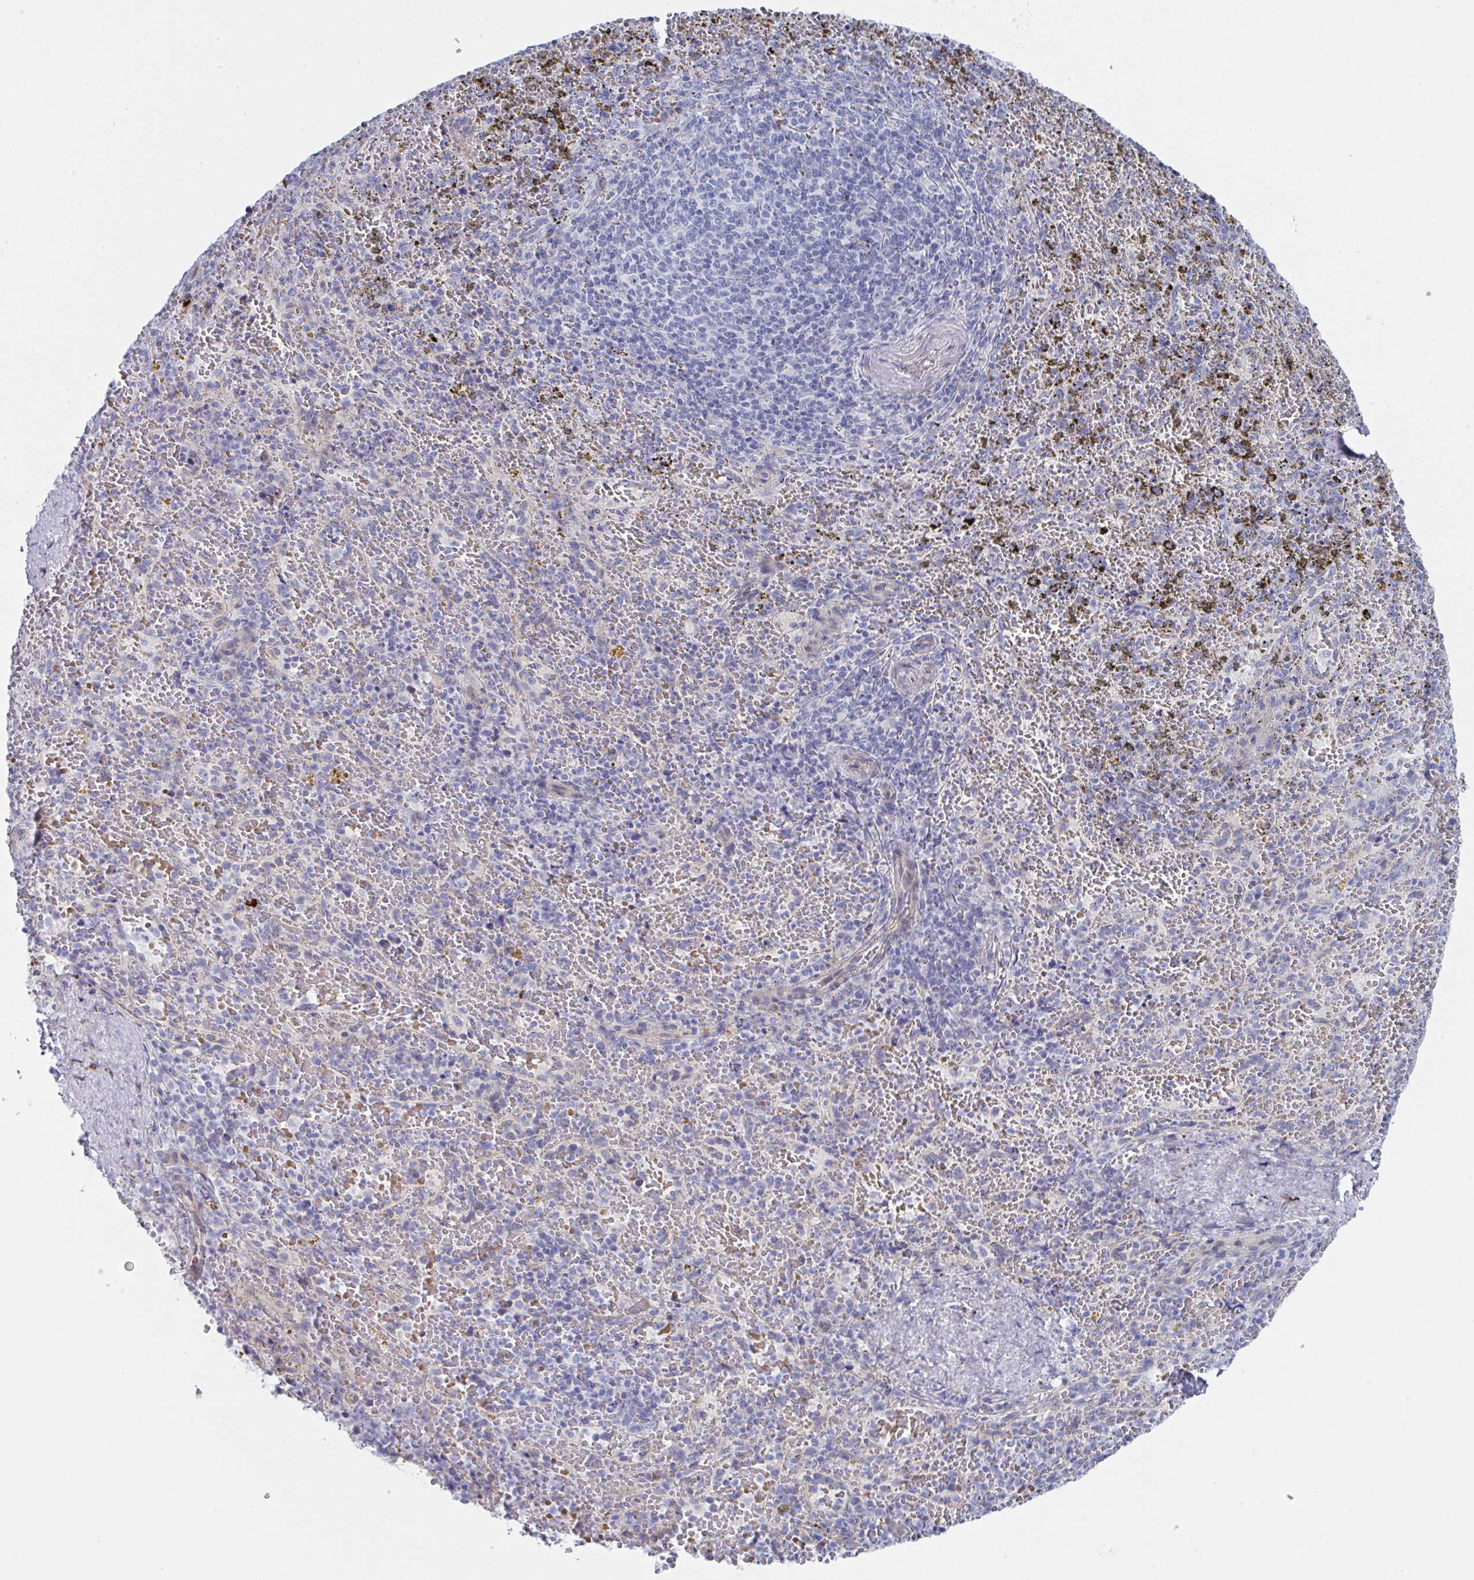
{"staining": {"intensity": "negative", "quantity": "none", "location": "none"}, "tissue": "spleen", "cell_type": "Cells in red pulp", "image_type": "normal", "snomed": [{"axis": "morphology", "description": "Normal tissue, NOS"}, {"axis": "topography", "description": "Spleen"}], "caption": "Image shows no protein positivity in cells in red pulp of normal spleen.", "gene": "ZNF684", "patient": {"sex": "female", "age": 50}}